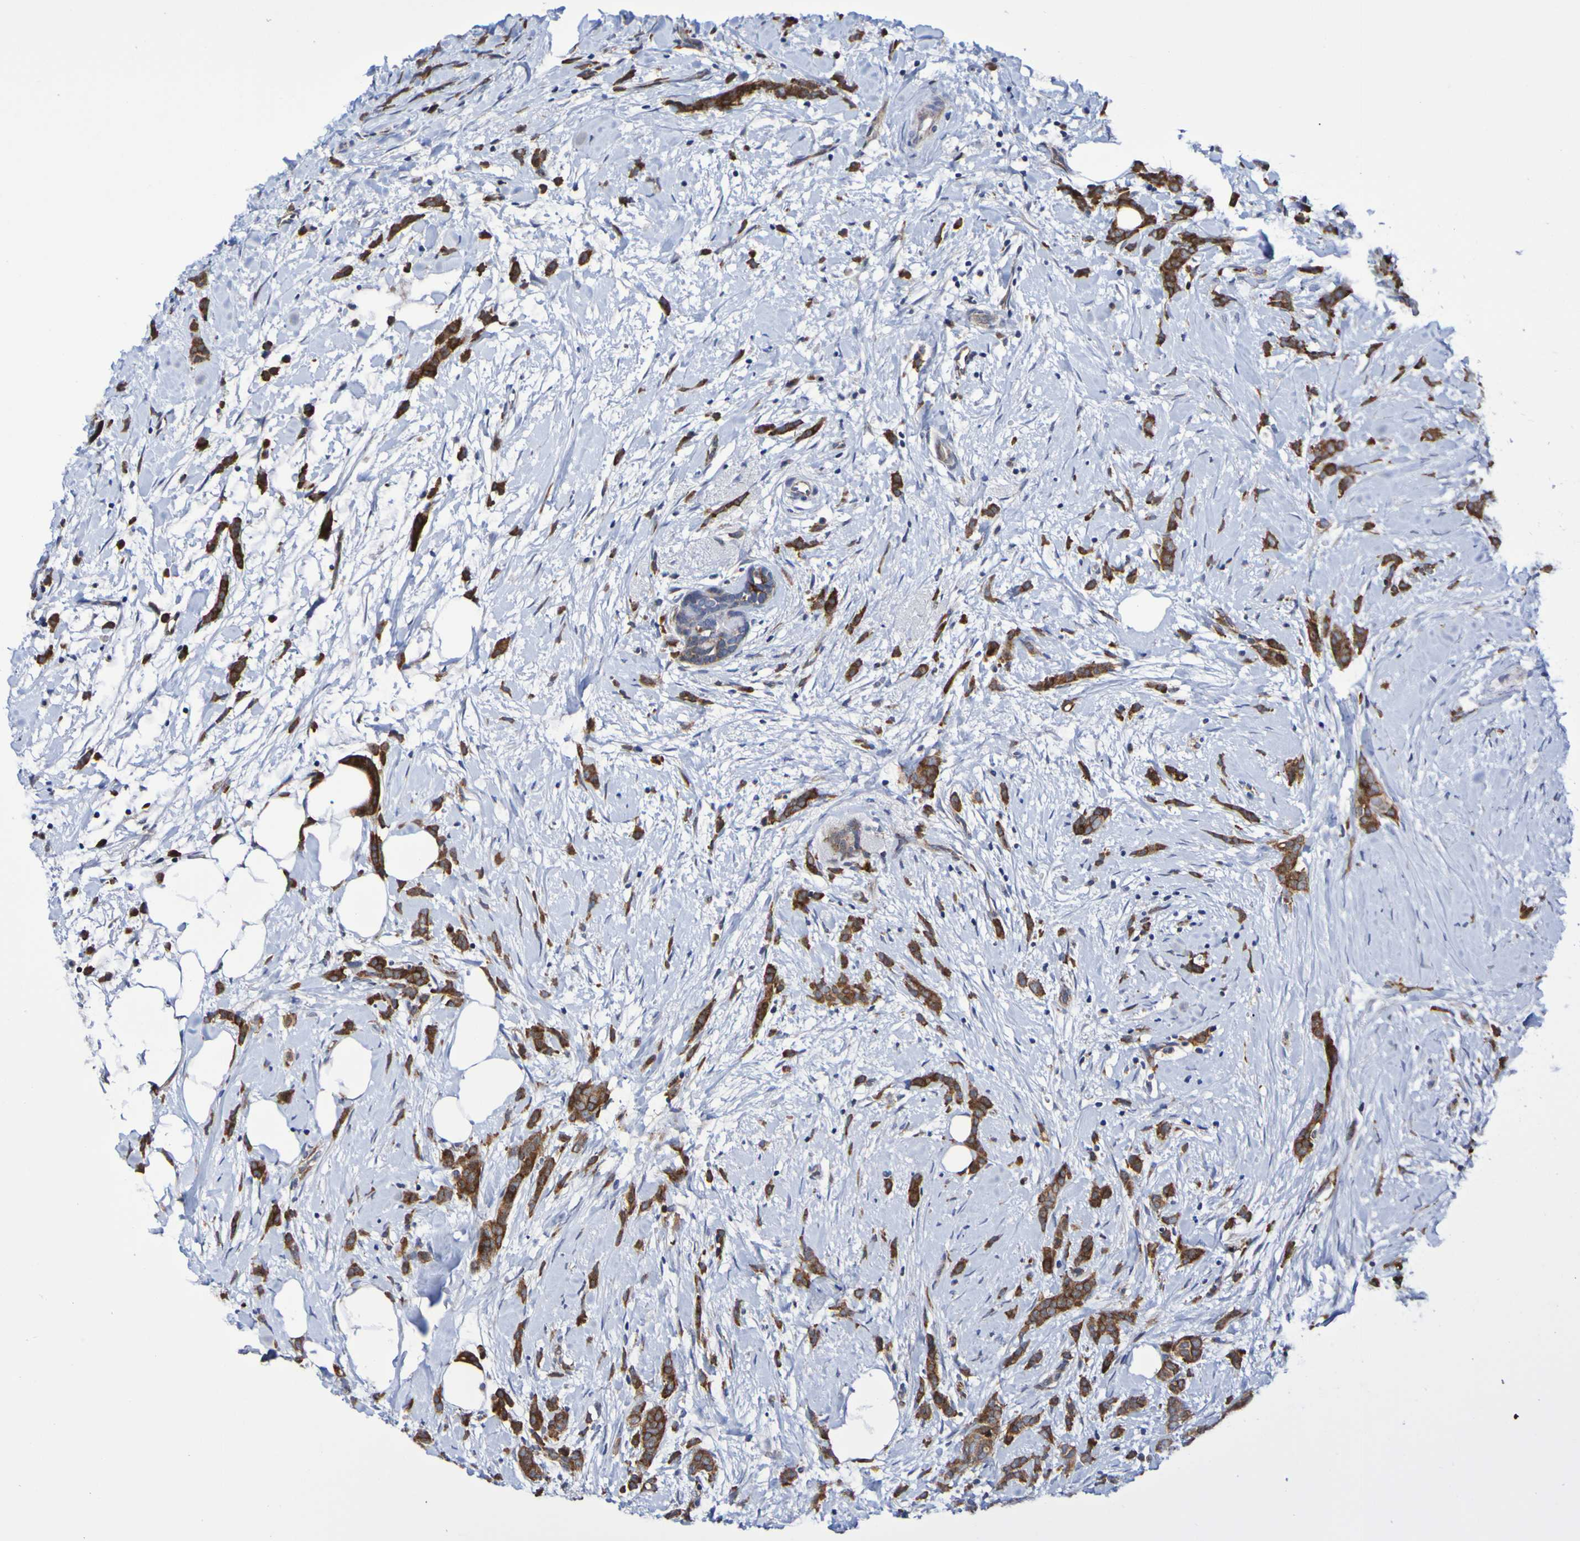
{"staining": {"intensity": "strong", "quantity": ">75%", "location": "cytoplasmic/membranous"}, "tissue": "breast cancer", "cell_type": "Tumor cells", "image_type": "cancer", "snomed": [{"axis": "morphology", "description": "Lobular carcinoma, in situ"}, {"axis": "morphology", "description": "Lobular carcinoma"}, {"axis": "topography", "description": "Breast"}], "caption": "DAB (3,3'-diaminobenzidine) immunohistochemical staining of human breast lobular carcinoma reveals strong cytoplasmic/membranous protein staining in approximately >75% of tumor cells.", "gene": "GJB1", "patient": {"sex": "female", "age": 41}}